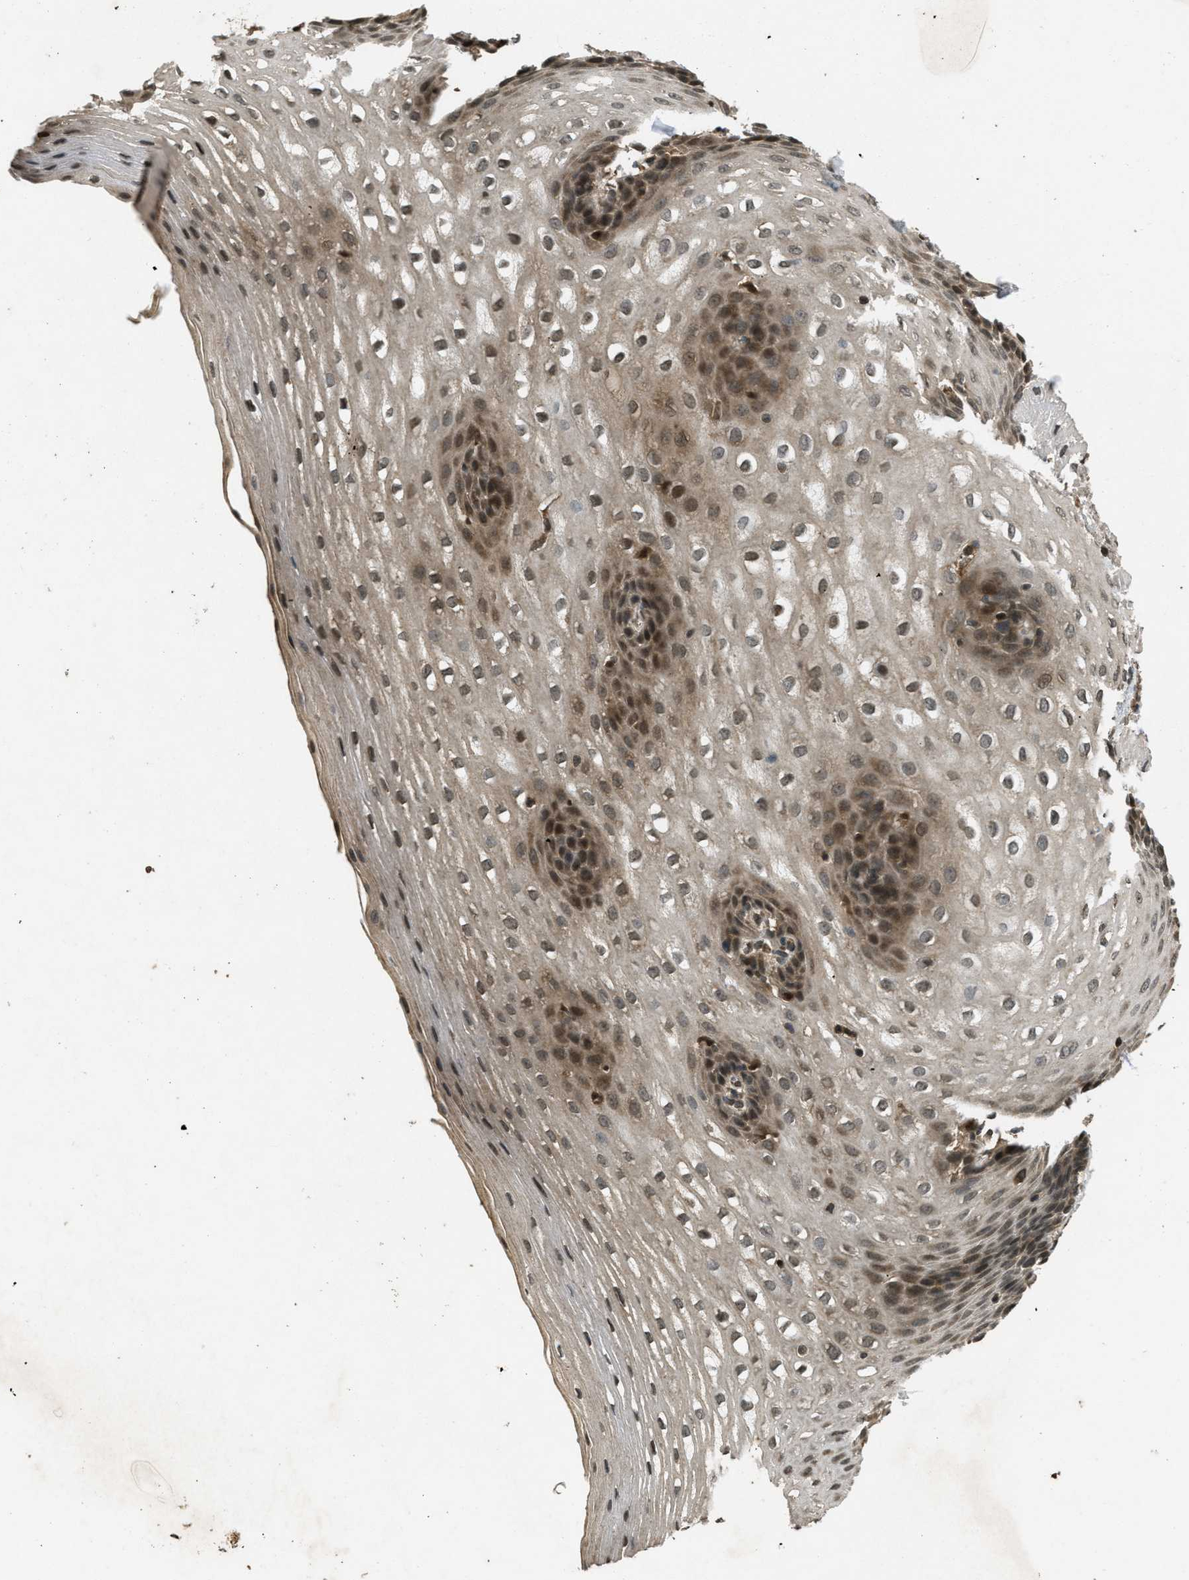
{"staining": {"intensity": "moderate", "quantity": "25%-75%", "location": "cytoplasmic/membranous,nuclear"}, "tissue": "esophagus", "cell_type": "Squamous epithelial cells", "image_type": "normal", "snomed": [{"axis": "morphology", "description": "Normal tissue, NOS"}, {"axis": "topography", "description": "Esophagus"}], "caption": "This image reveals immunohistochemistry staining of normal esophagus, with medium moderate cytoplasmic/membranous,nuclear staining in approximately 25%-75% of squamous epithelial cells.", "gene": "ATG7", "patient": {"sex": "male", "age": 48}}